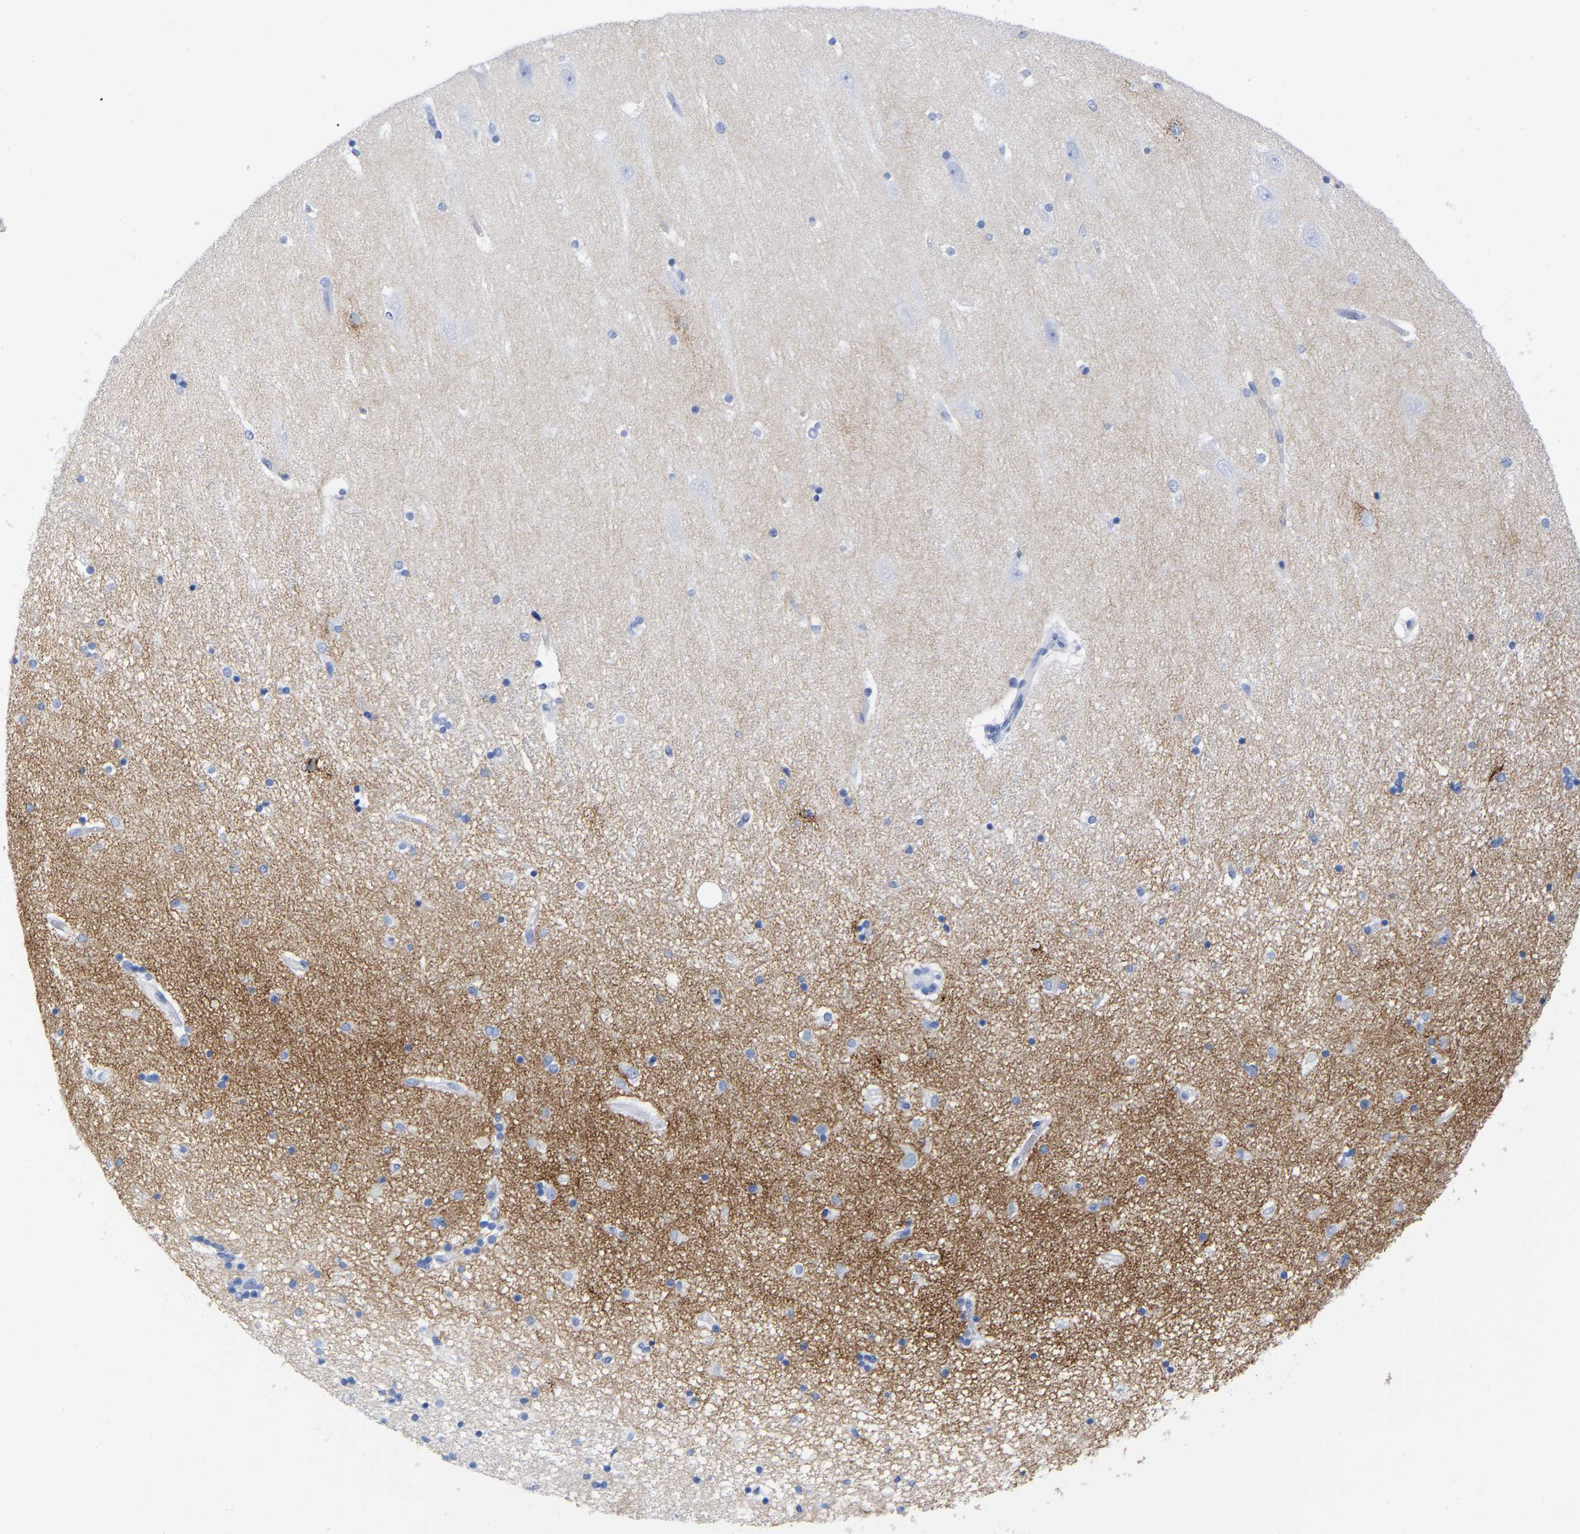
{"staining": {"intensity": "negative", "quantity": "none", "location": "none"}, "tissue": "hippocampus", "cell_type": "Glial cells", "image_type": "normal", "snomed": [{"axis": "morphology", "description": "Normal tissue, NOS"}, {"axis": "topography", "description": "Hippocampus"}], "caption": "High power microscopy photomicrograph of an immunohistochemistry (IHC) photomicrograph of unremarkable hippocampus, revealing no significant positivity in glial cells. (DAB IHC visualized using brightfield microscopy, high magnification).", "gene": "HAPLN1", "patient": {"sex": "female", "age": 54}}